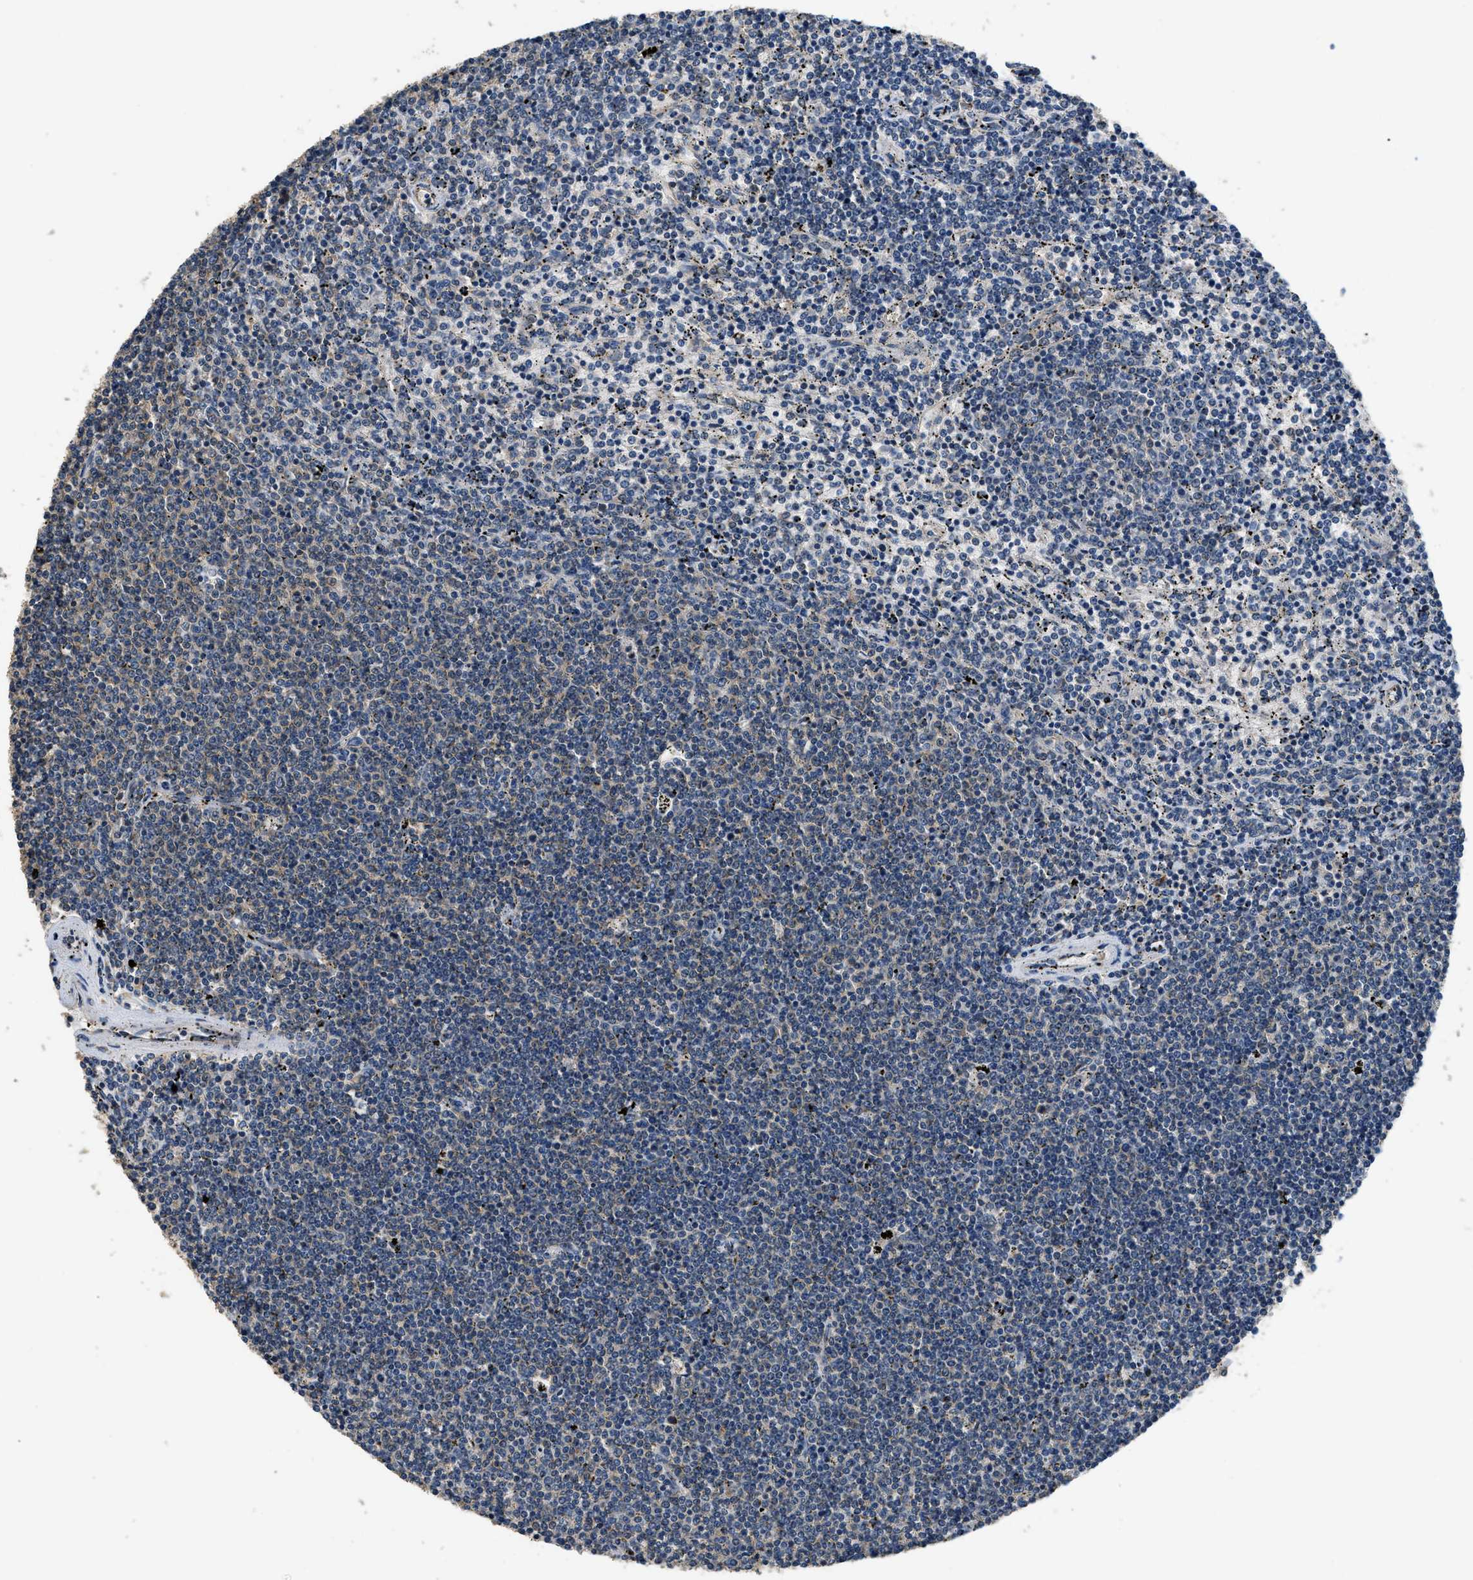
{"staining": {"intensity": "negative", "quantity": "none", "location": "none"}, "tissue": "lymphoma", "cell_type": "Tumor cells", "image_type": "cancer", "snomed": [{"axis": "morphology", "description": "Malignant lymphoma, non-Hodgkin's type, Low grade"}, {"axis": "topography", "description": "Spleen"}], "caption": "IHC photomicrograph of neoplastic tissue: lymphoma stained with DAB demonstrates no significant protein staining in tumor cells.", "gene": "SSH2", "patient": {"sex": "female", "age": 50}}